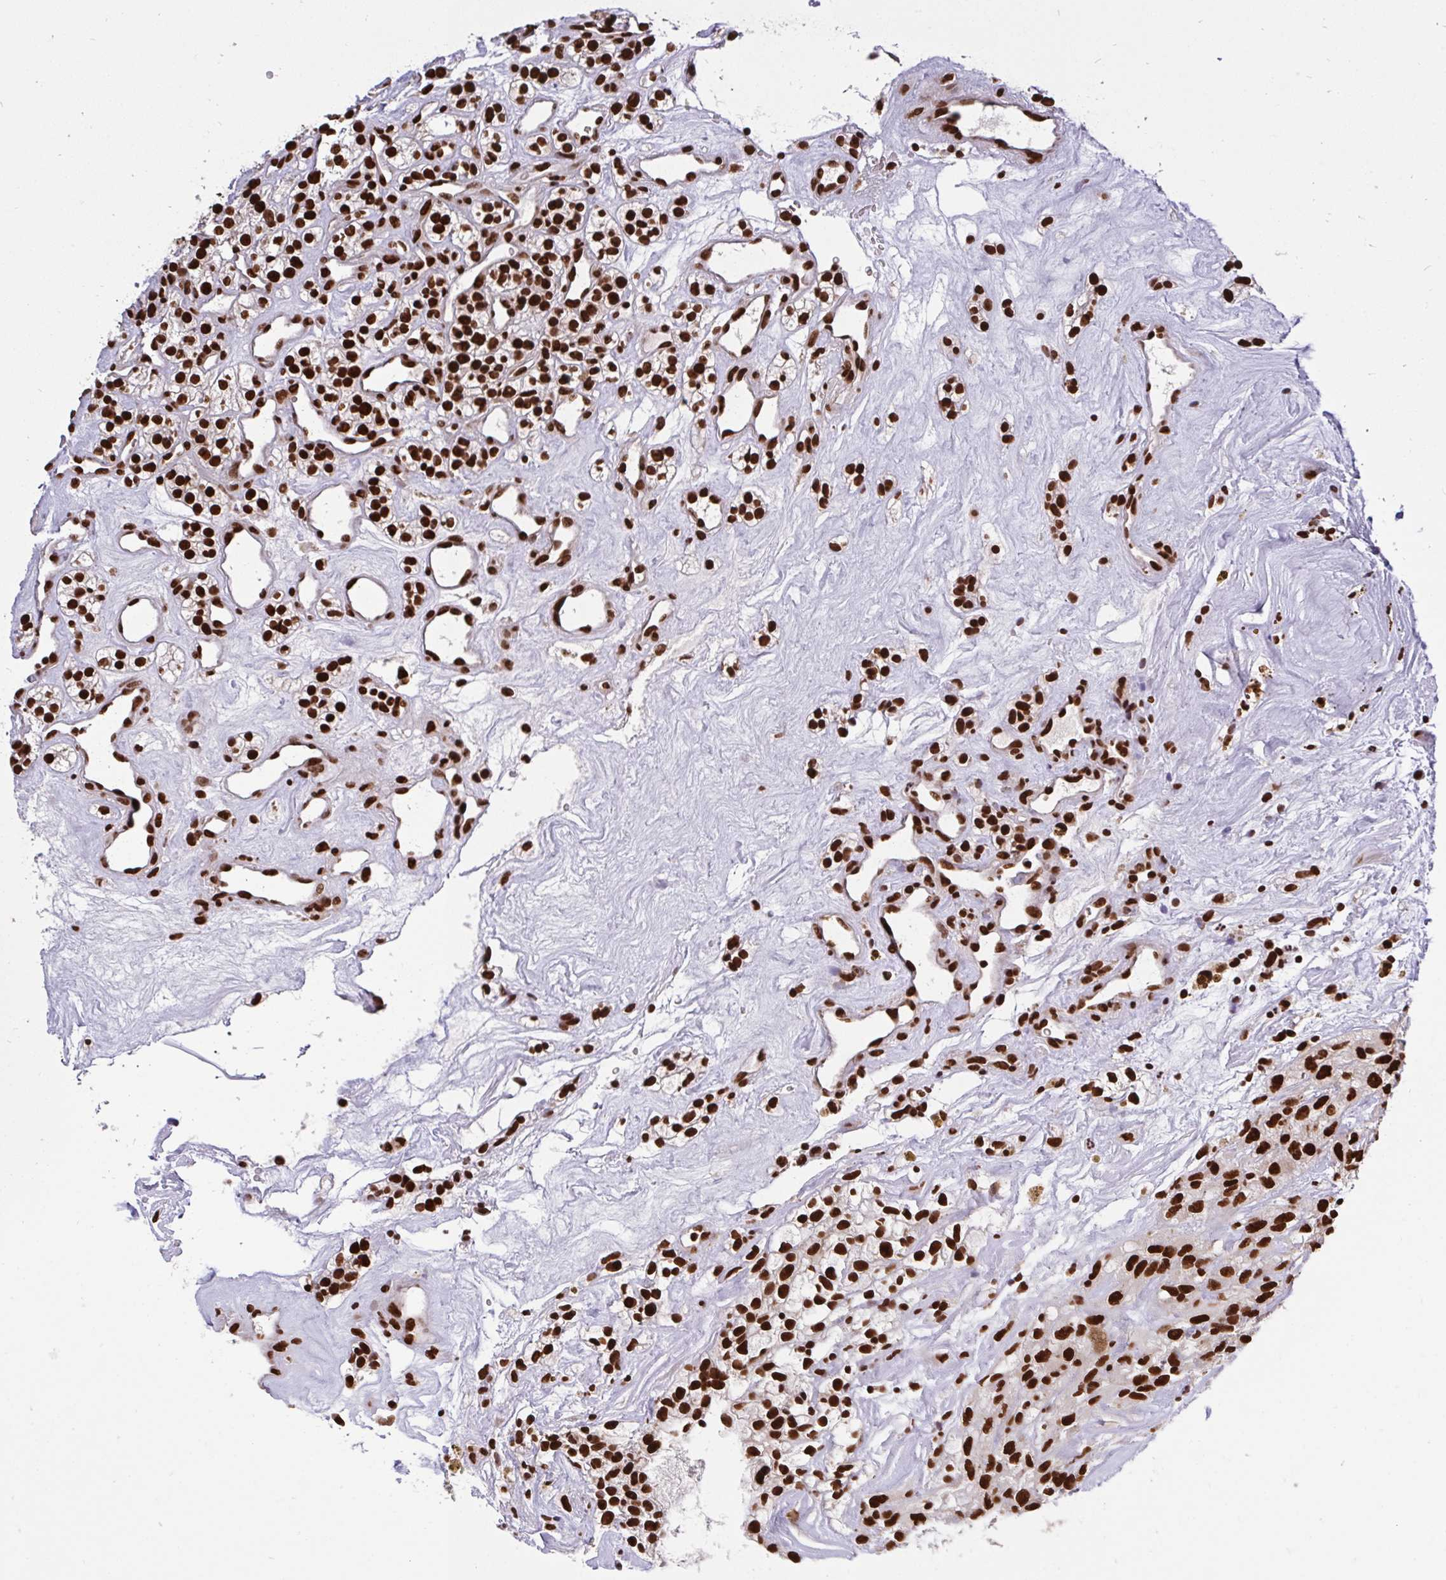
{"staining": {"intensity": "strong", "quantity": ">75%", "location": "nuclear"}, "tissue": "renal cancer", "cell_type": "Tumor cells", "image_type": "cancer", "snomed": [{"axis": "morphology", "description": "Adenocarcinoma, NOS"}, {"axis": "topography", "description": "Kidney"}], "caption": "Human renal cancer (adenocarcinoma) stained with a protein marker reveals strong staining in tumor cells.", "gene": "HNRNPL", "patient": {"sex": "female", "age": 57}}